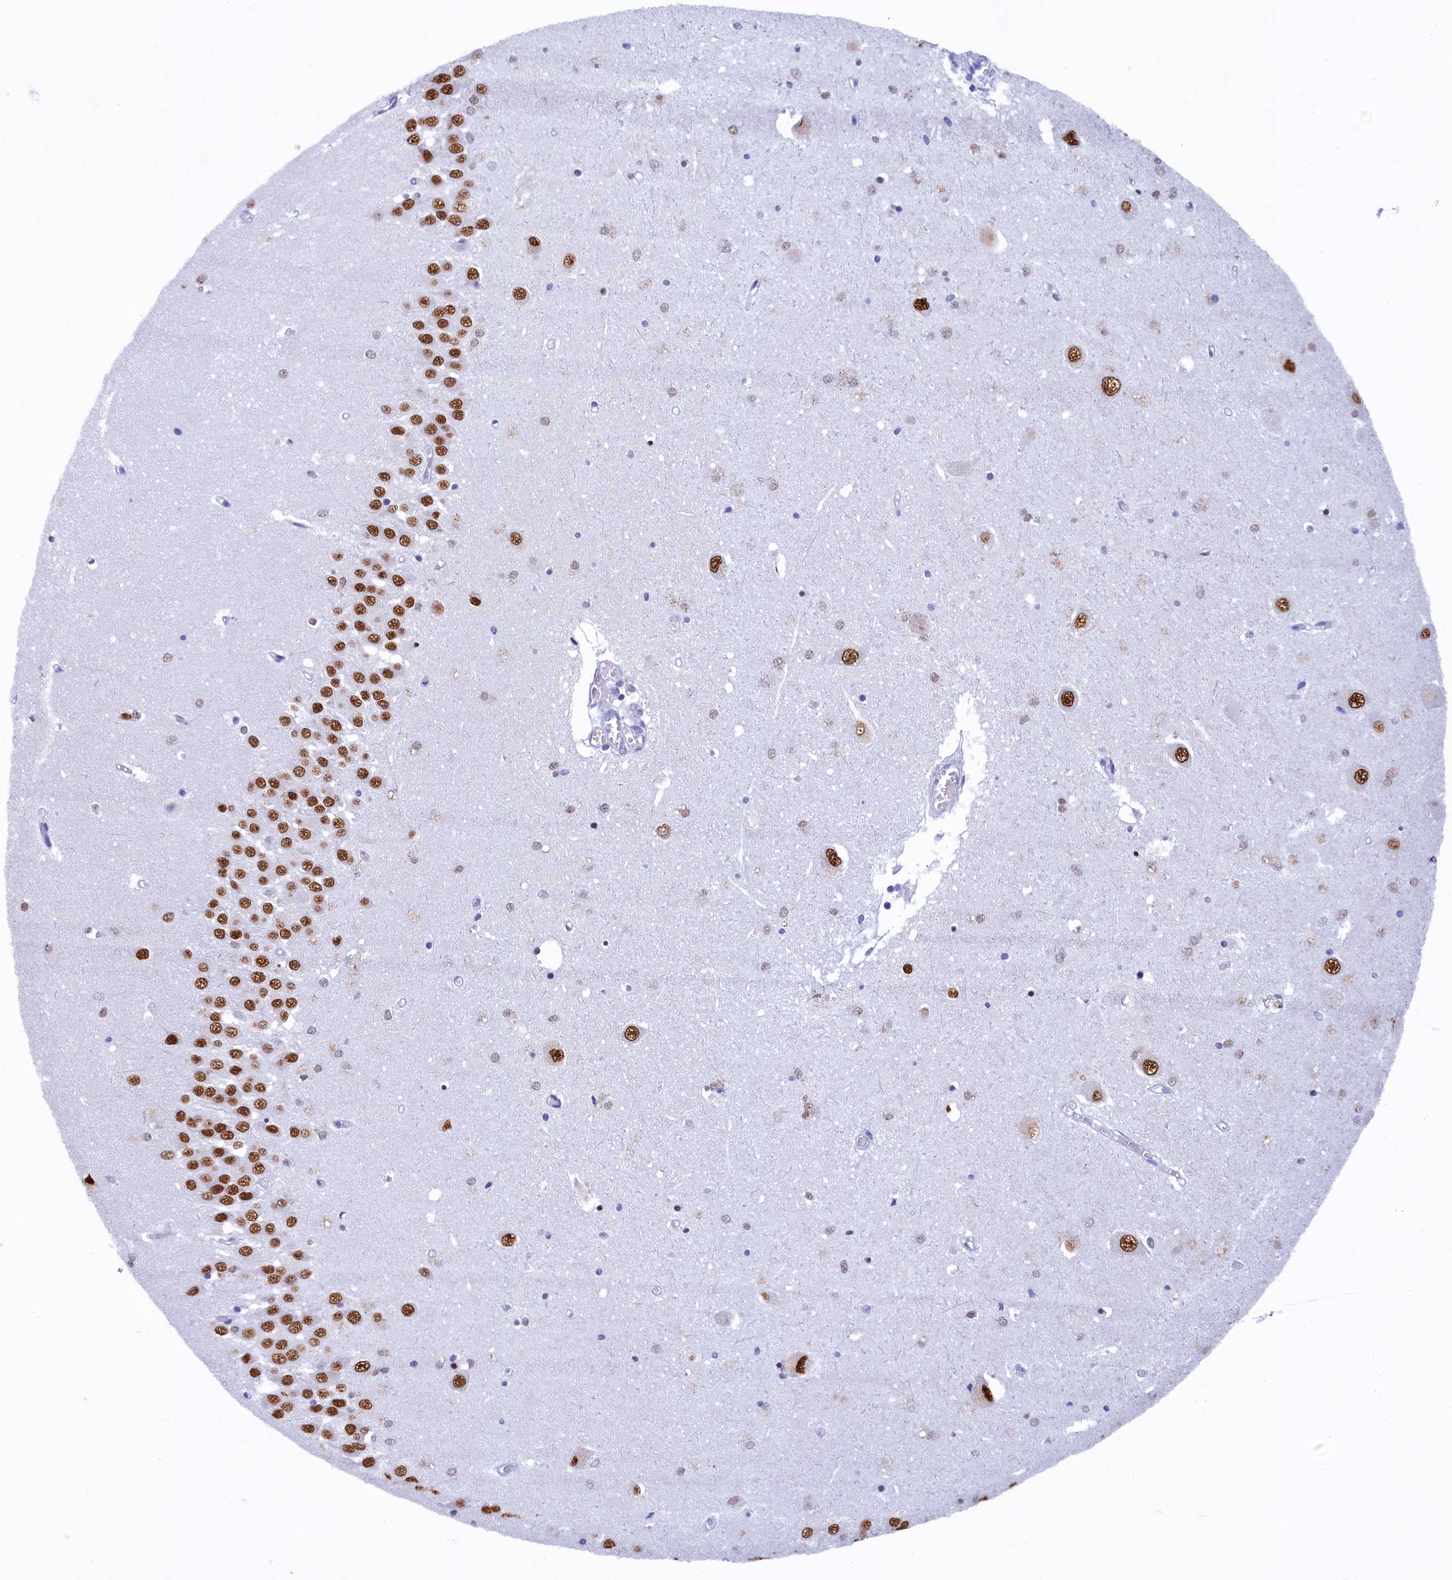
{"staining": {"intensity": "strong", "quantity": "<25%", "location": "nuclear"}, "tissue": "hippocampus", "cell_type": "Glial cells", "image_type": "normal", "snomed": [{"axis": "morphology", "description": "Normal tissue, NOS"}, {"axis": "topography", "description": "Hippocampus"}], "caption": "This histopathology image exhibits IHC staining of normal hippocampus, with medium strong nuclear expression in about <25% of glial cells.", "gene": "SUGP2", "patient": {"sex": "male", "age": 70}}